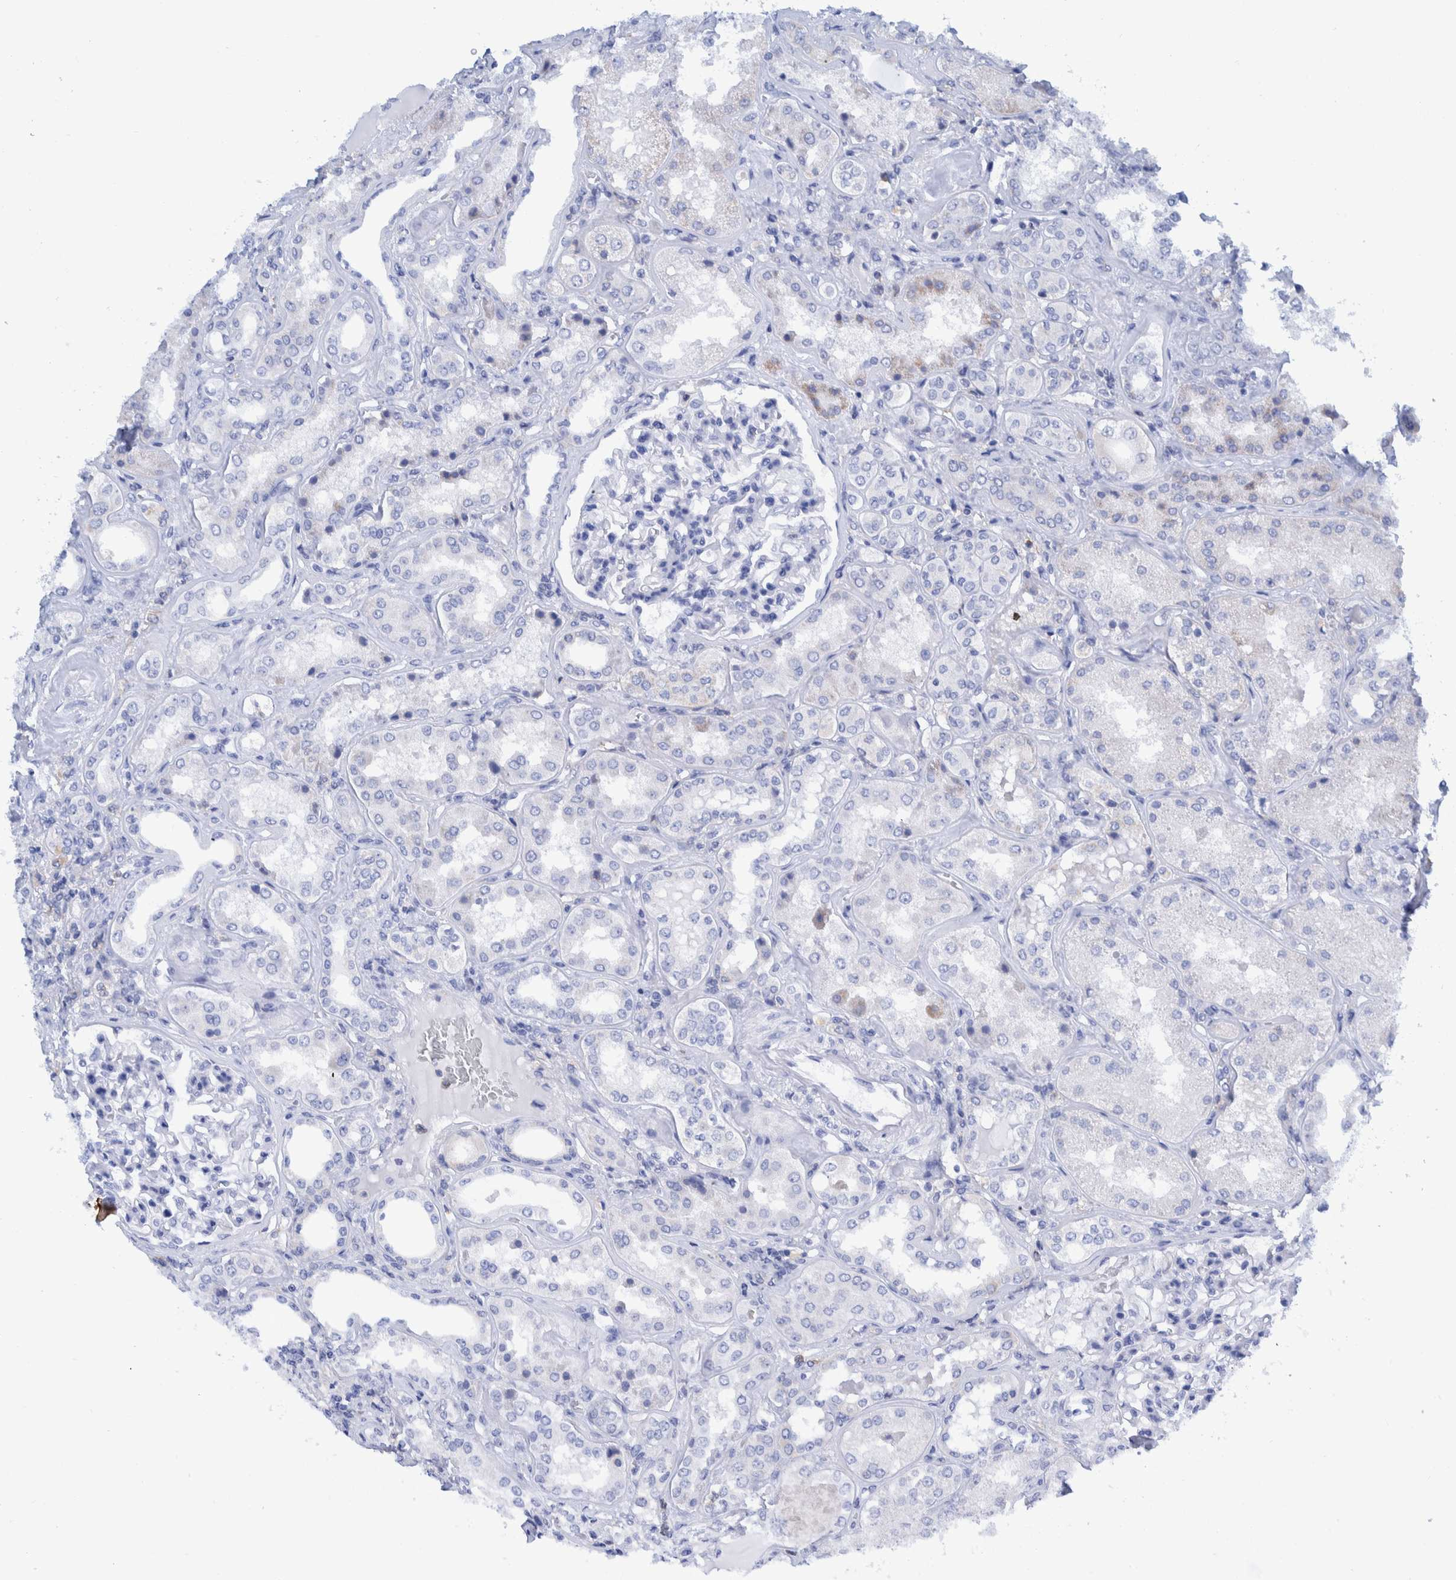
{"staining": {"intensity": "negative", "quantity": "none", "location": "none"}, "tissue": "kidney", "cell_type": "Cells in glomeruli", "image_type": "normal", "snomed": [{"axis": "morphology", "description": "Normal tissue, NOS"}, {"axis": "topography", "description": "Kidney"}], "caption": "Immunohistochemical staining of normal kidney exhibits no significant staining in cells in glomeruli.", "gene": "KRT14", "patient": {"sex": "female", "age": 56}}